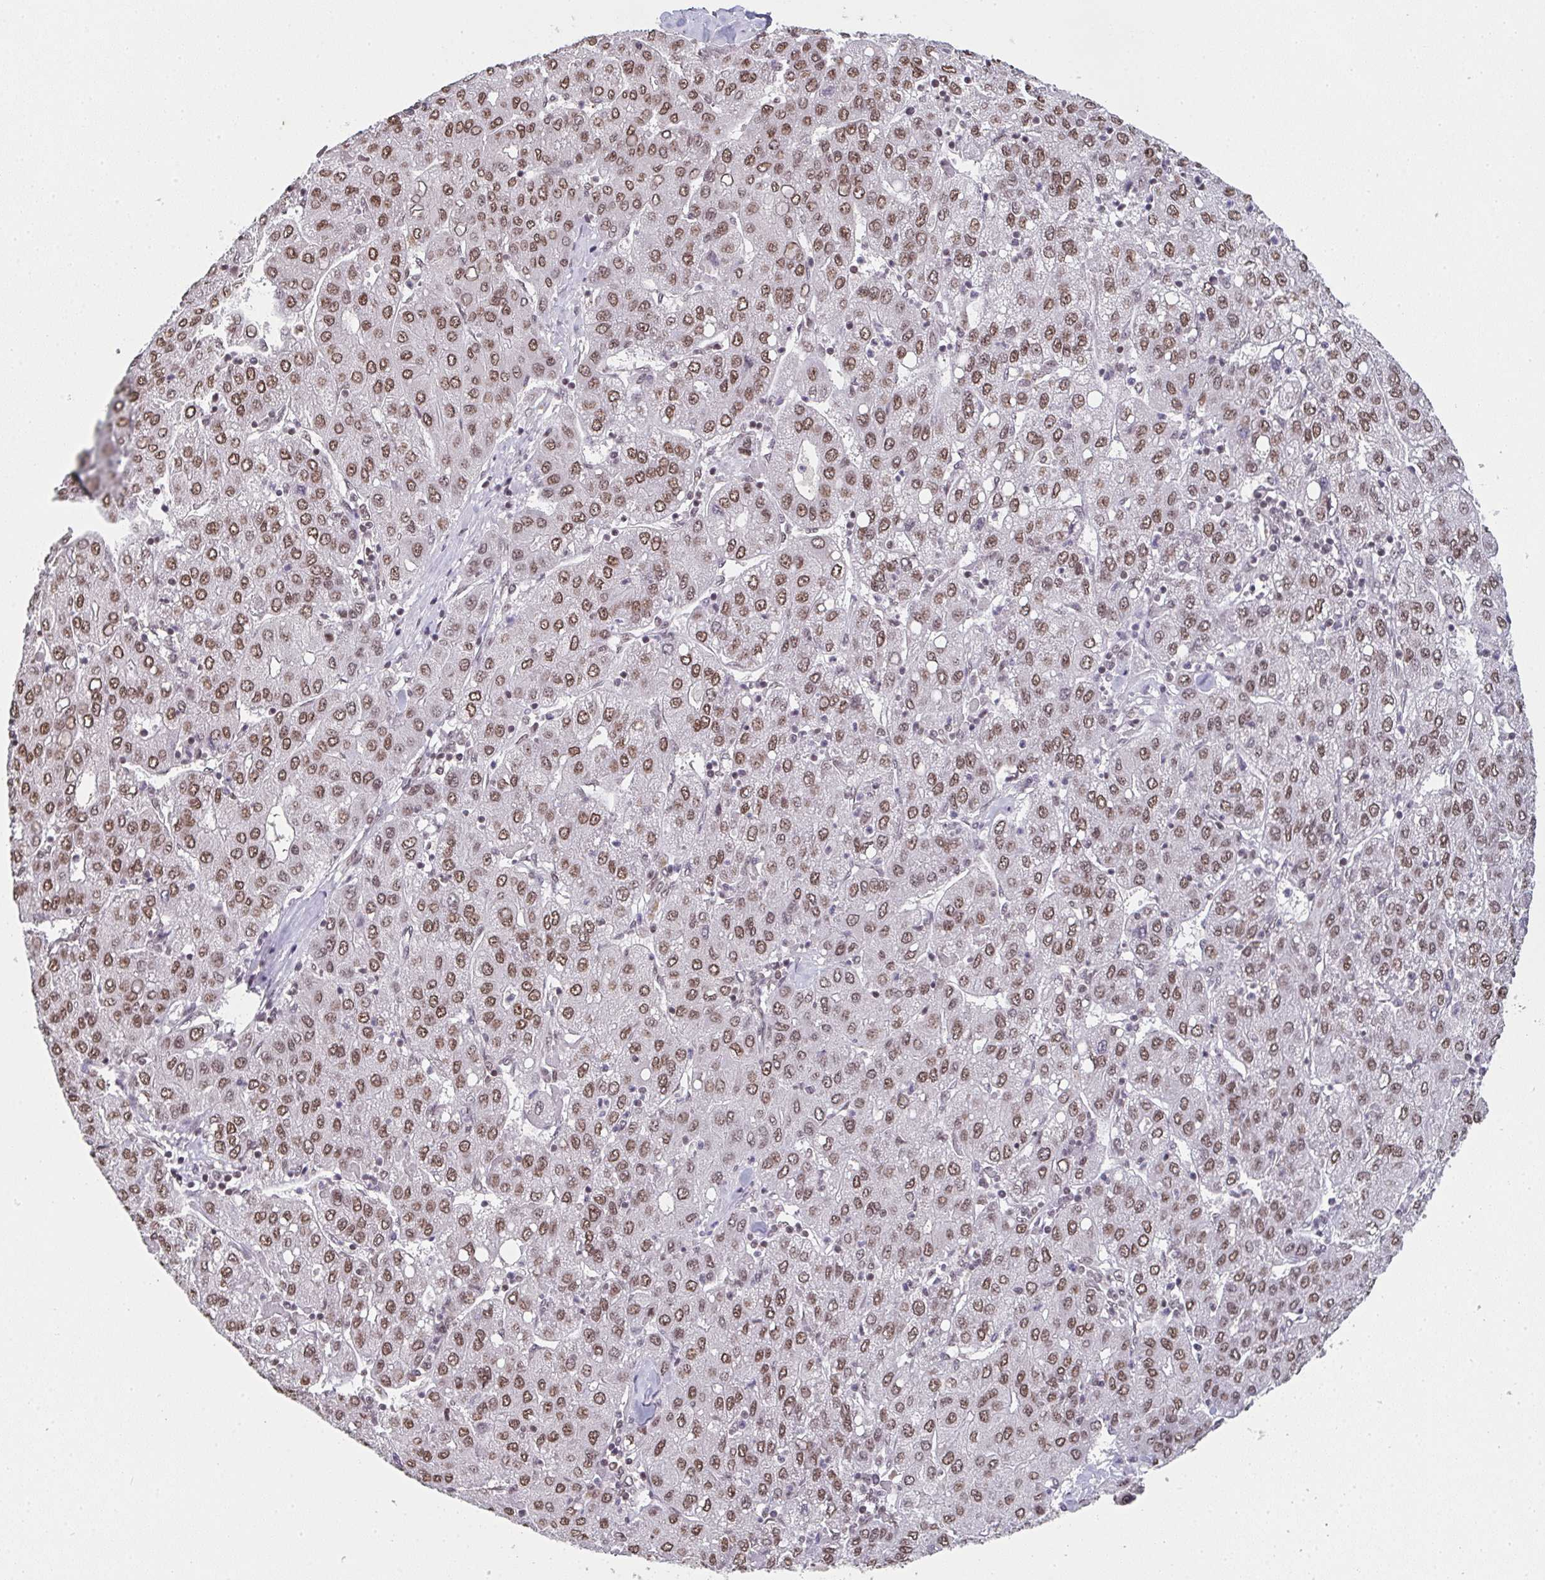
{"staining": {"intensity": "moderate", "quantity": ">75%", "location": "nuclear"}, "tissue": "liver cancer", "cell_type": "Tumor cells", "image_type": "cancer", "snomed": [{"axis": "morphology", "description": "Carcinoma, Hepatocellular, NOS"}, {"axis": "topography", "description": "Liver"}], "caption": "The histopathology image exhibits a brown stain indicating the presence of a protein in the nuclear of tumor cells in liver cancer.", "gene": "DKC1", "patient": {"sex": "male", "age": 65}}